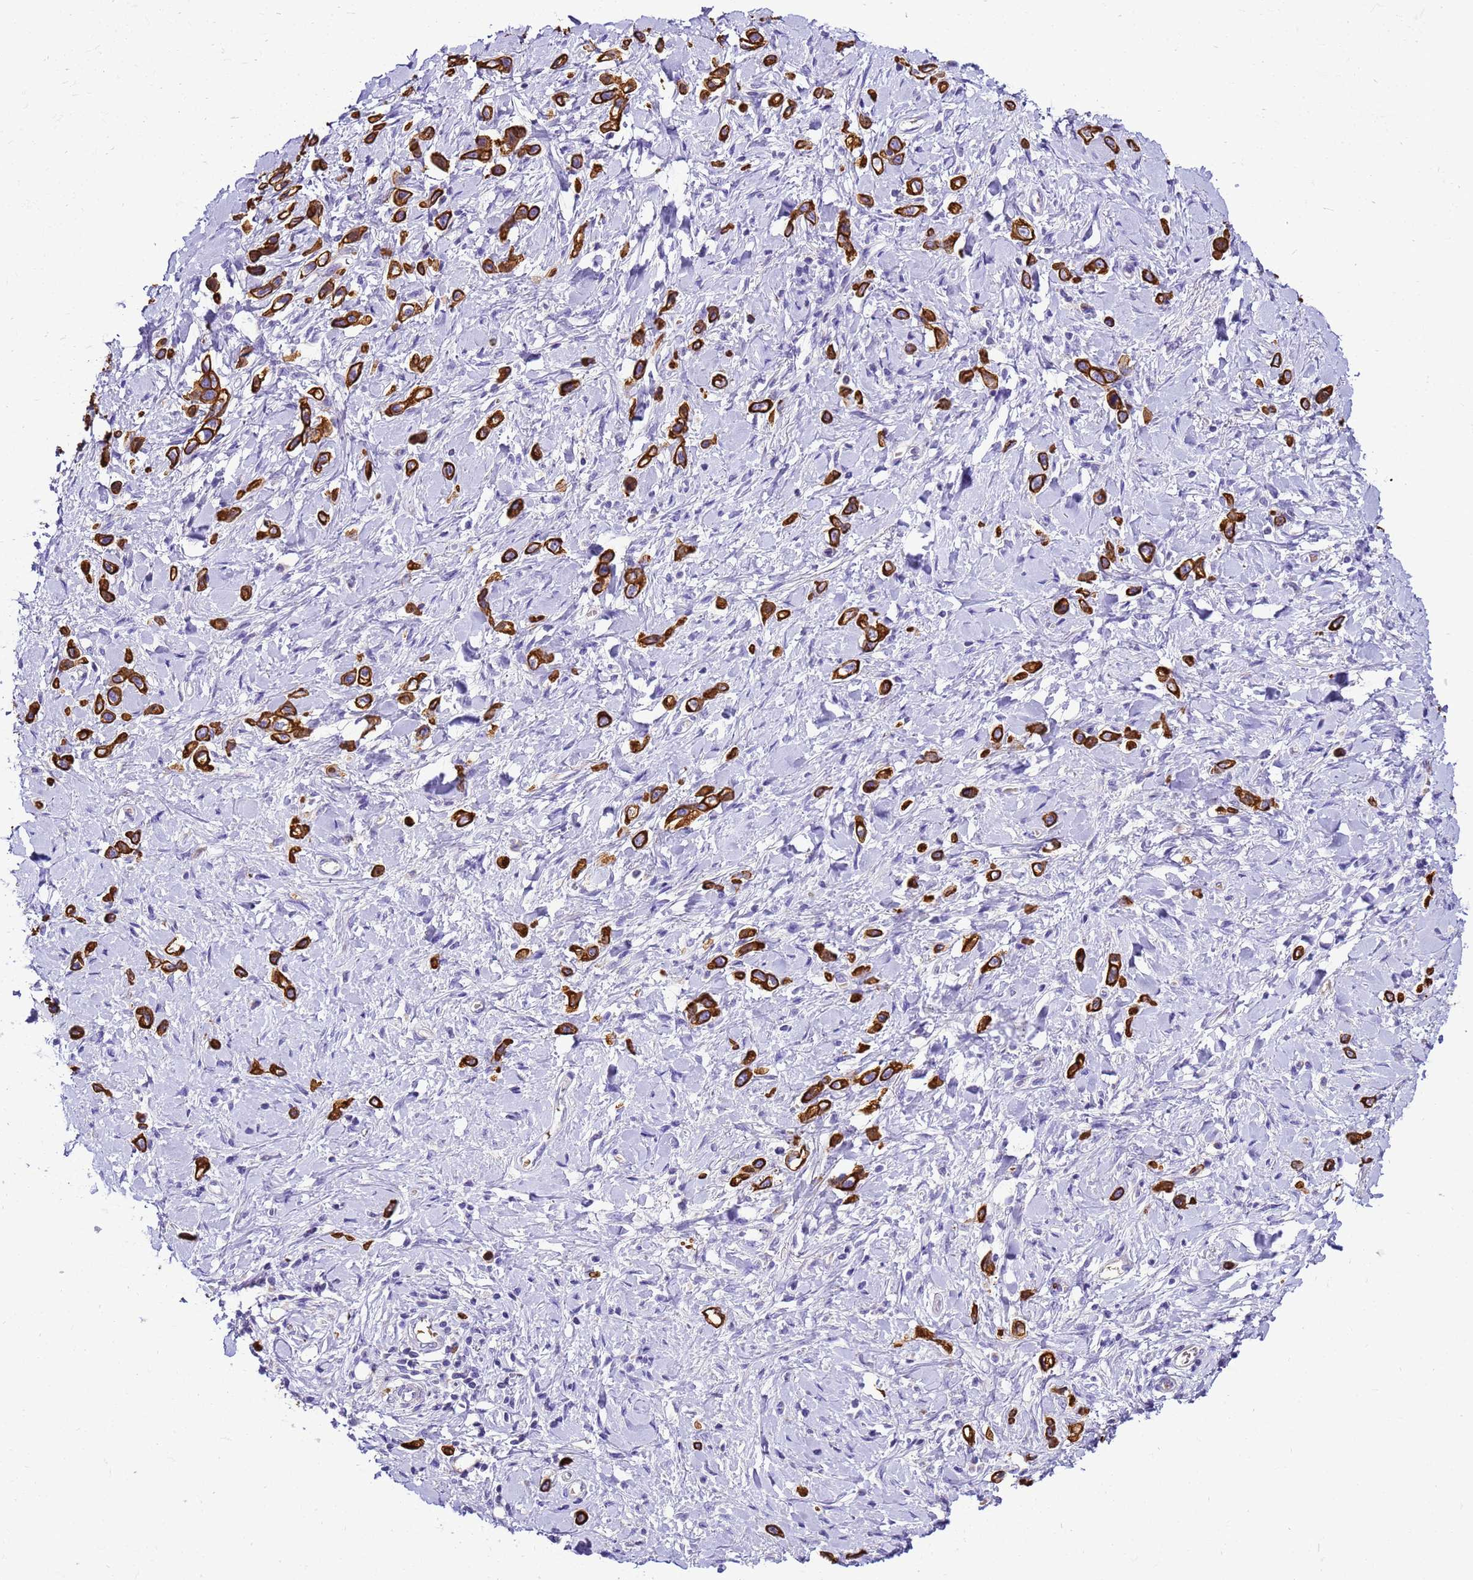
{"staining": {"intensity": "strong", "quantity": ">75%", "location": "cytoplasmic/membranous"}, "tissue": "stomach cancer", "cell_type": "Tumor cells", "image_type": "cancer", "snomed": [{"axis": "morphology", "description": "Adenocarcinoma, NOS"}, {"axis": "topography", "description": "Stomach"}], "caption": "Adenocarcinoma (stomach) stained for a protein exhibits strong cytoplasmic/membranous positivity in tumor cells.", "gene": "PIEZO2", "patient": {"sex": "female", "age": 65}}